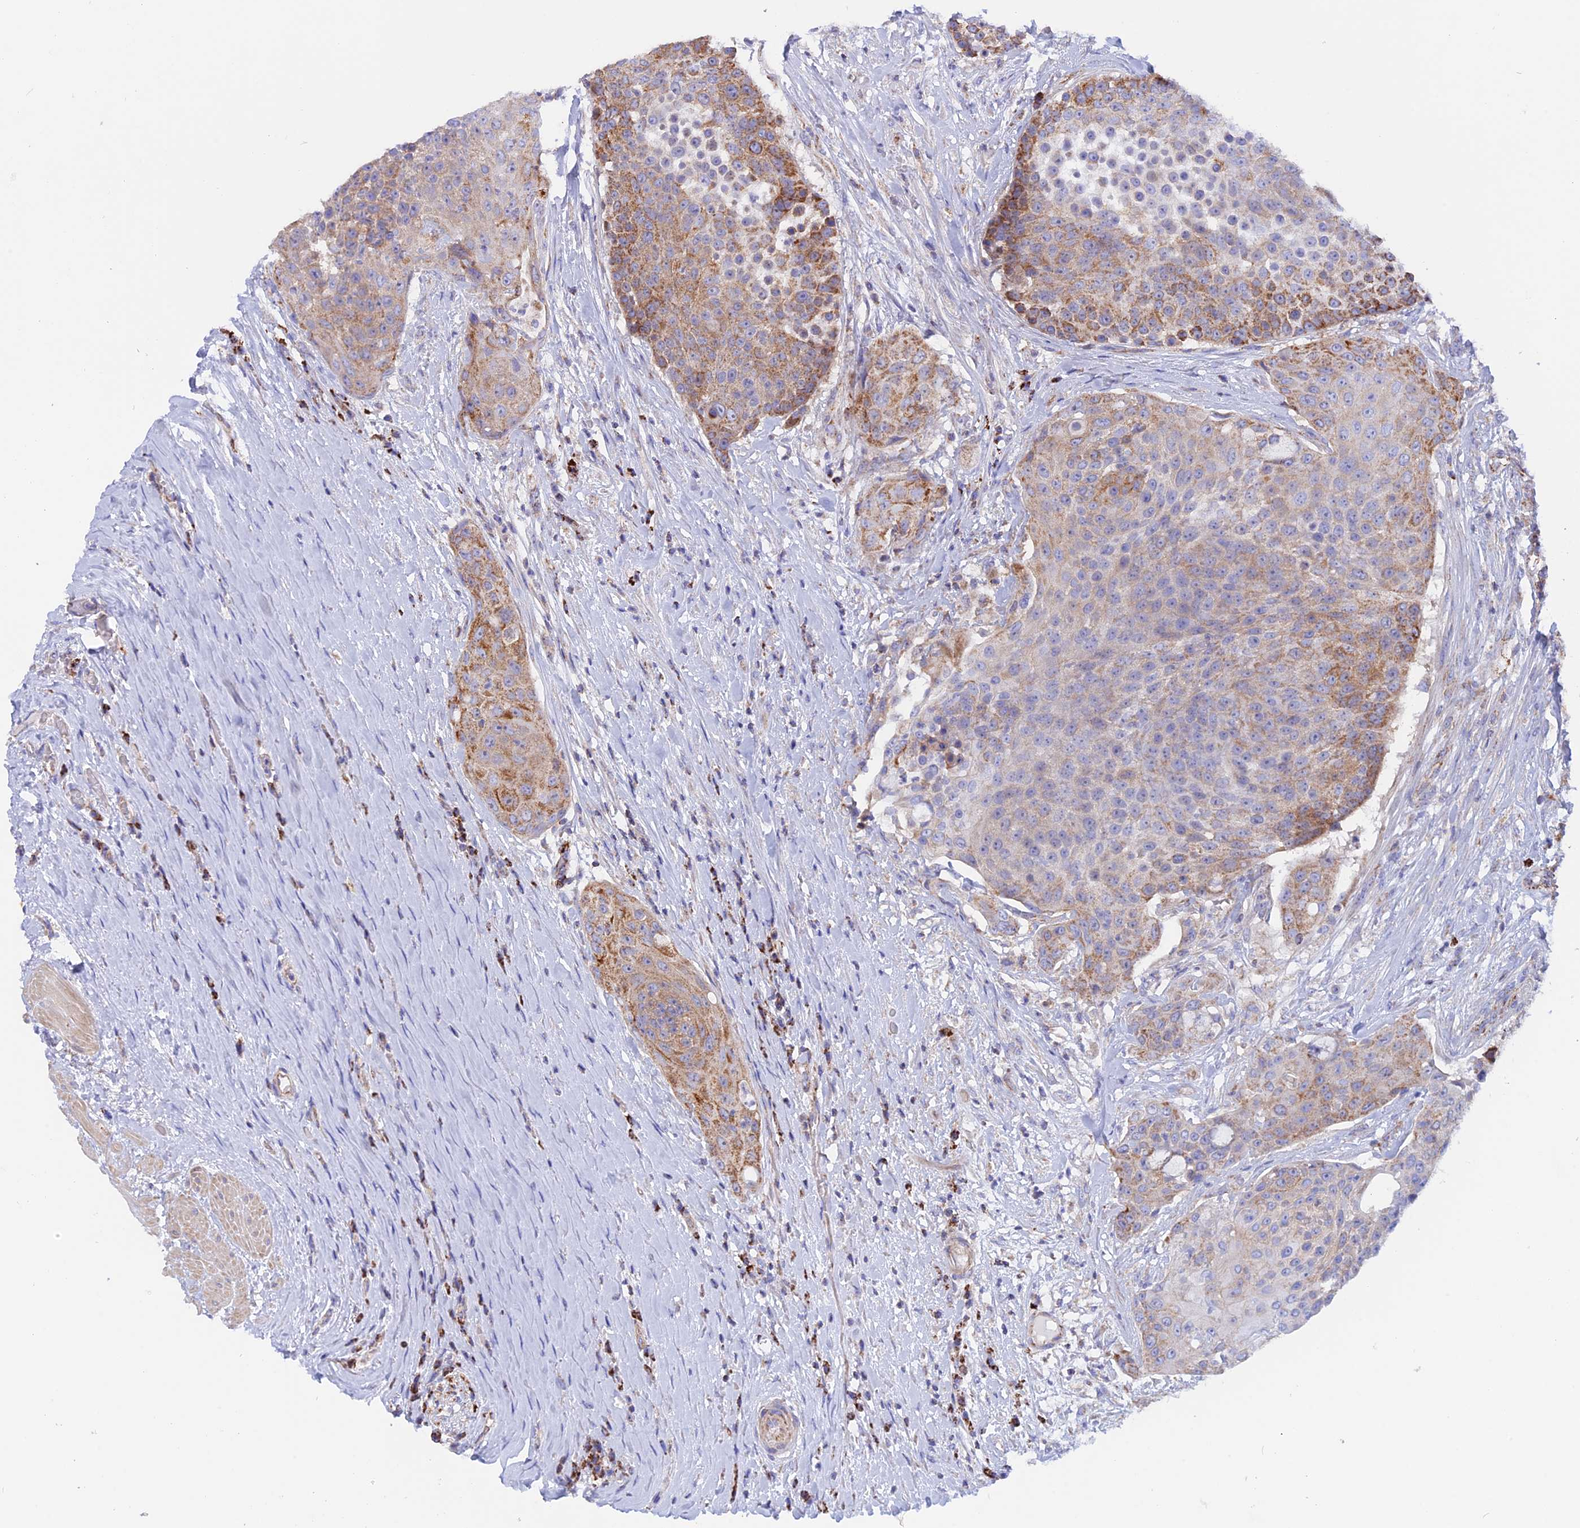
{"staining": {"intensity": "moderate", "quantity": "25%-75%", "location": "cytoplasmic/membranous"}, "tissue": "urothelial cancer", "cell_type": "Tumor cells", "image_type": "cancer", "snomed": [{"axis": "morphology", "description": "Urothelial carcinoma, High grade"}, {"axis": "topography", "description": "Urinary bladder"}], "caption": "This micrograph shows urothelial cancer stained with IHC to label a protein in brown. The cytoplasmic/membranous of tumor cells show moderate positivity for the protein. Nuclei are counter-stained blue.", "gene": "GCDH", "patient": {"sex": "female", "age": 63}}